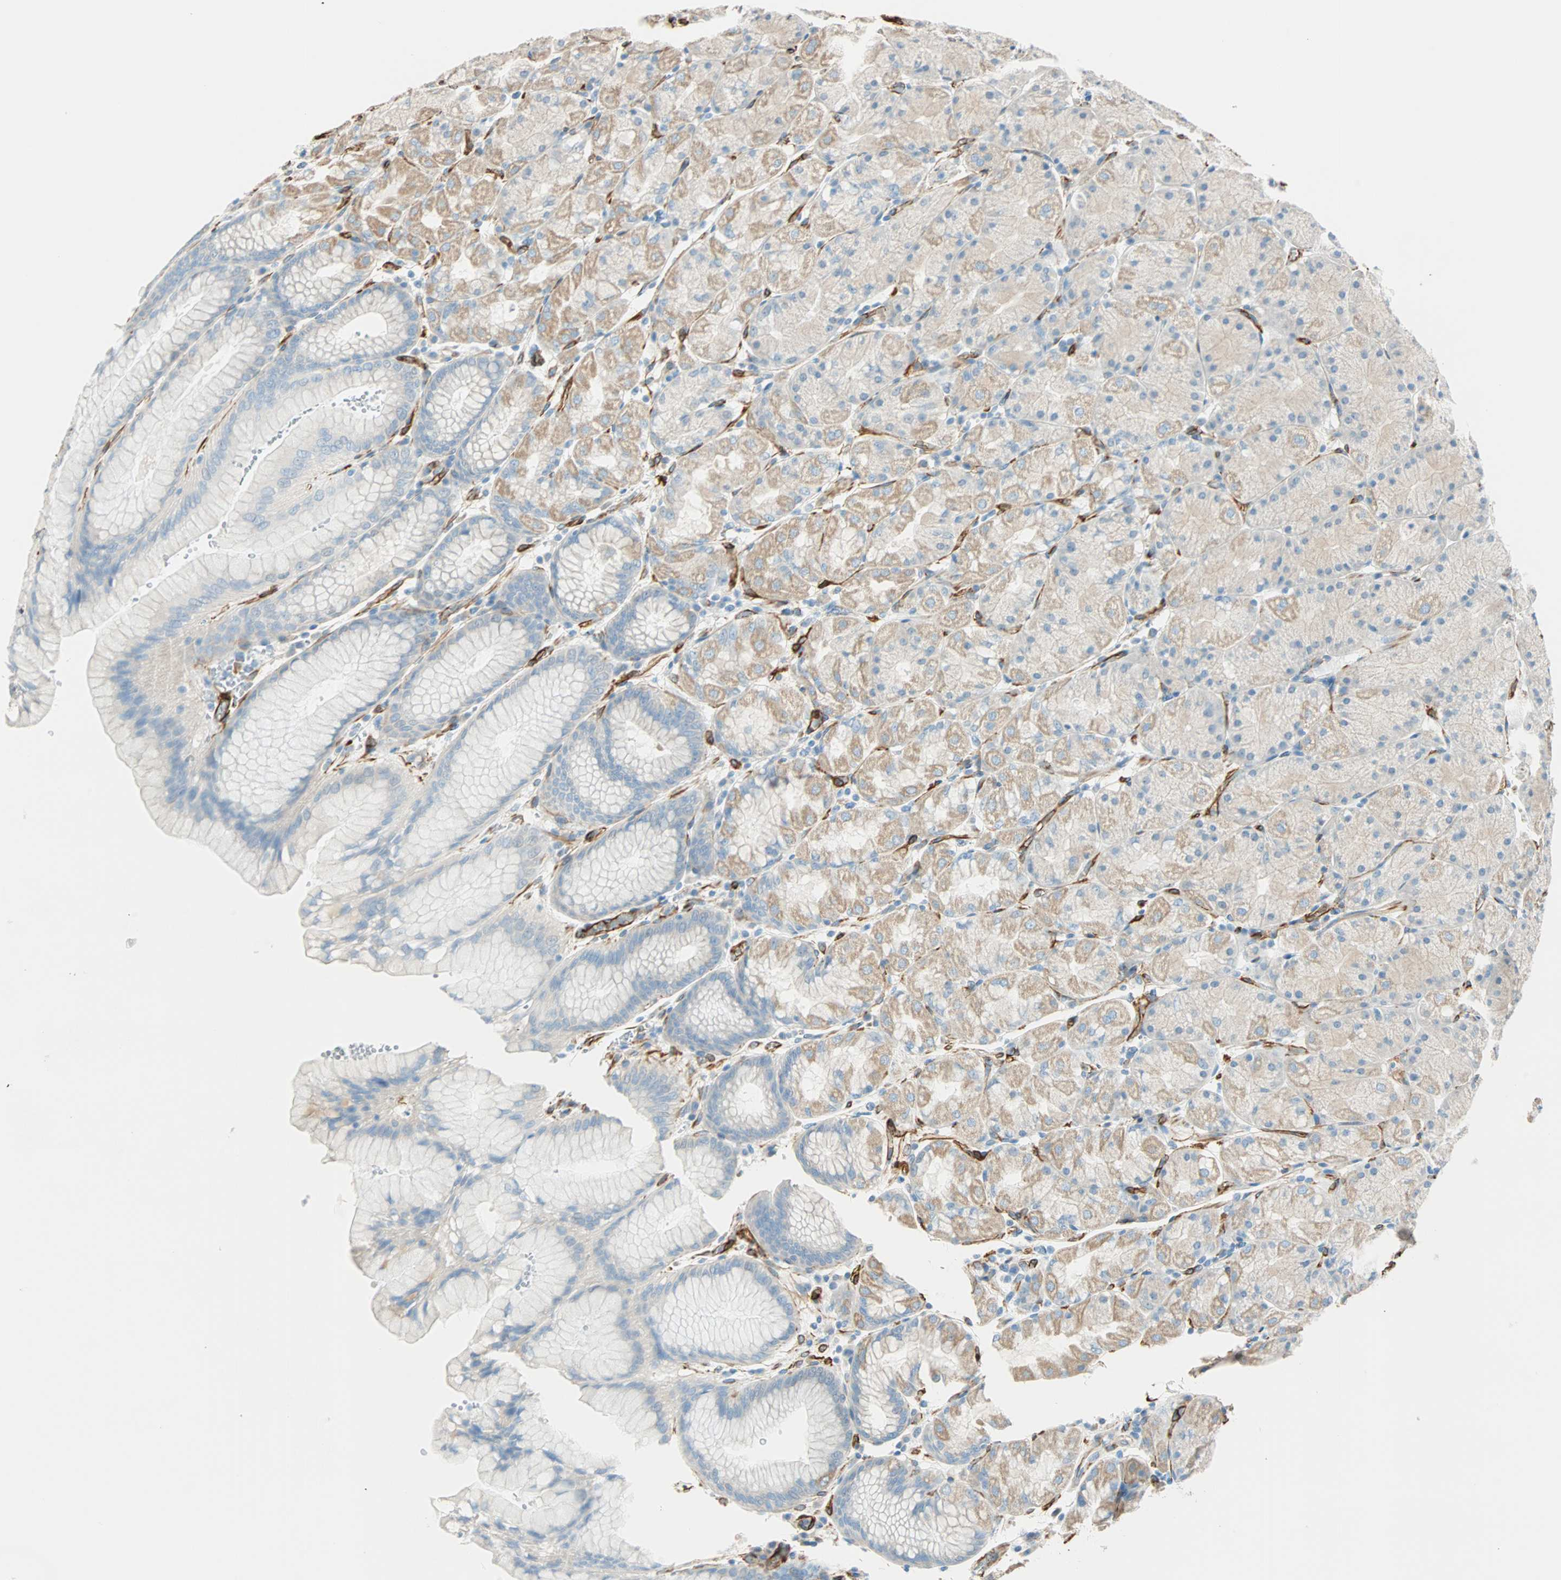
{"staining": {"intensity": "weak", "quantity": "25%-75%", "location": "cytoplasmic/membranous"}, "tissue": "stomach", "cell_type": "Glandular cells", "image_type": "normal", "snomed": [{"axis": "morphology", "description": "Normal tissue, NOS"}, {"axis": "topography", "description": "Stomach, upper"}, {"axis": "topography", "description": "Stomach"}], "caption": "This image shows immunohistochemistry (IHC) staining of normal human stomach, with low weak cytoplasmic/membranous staining in about 25%-75% of glandular cells.", "gene": "NES", "patient": {"sex": "male", "age": 76}}